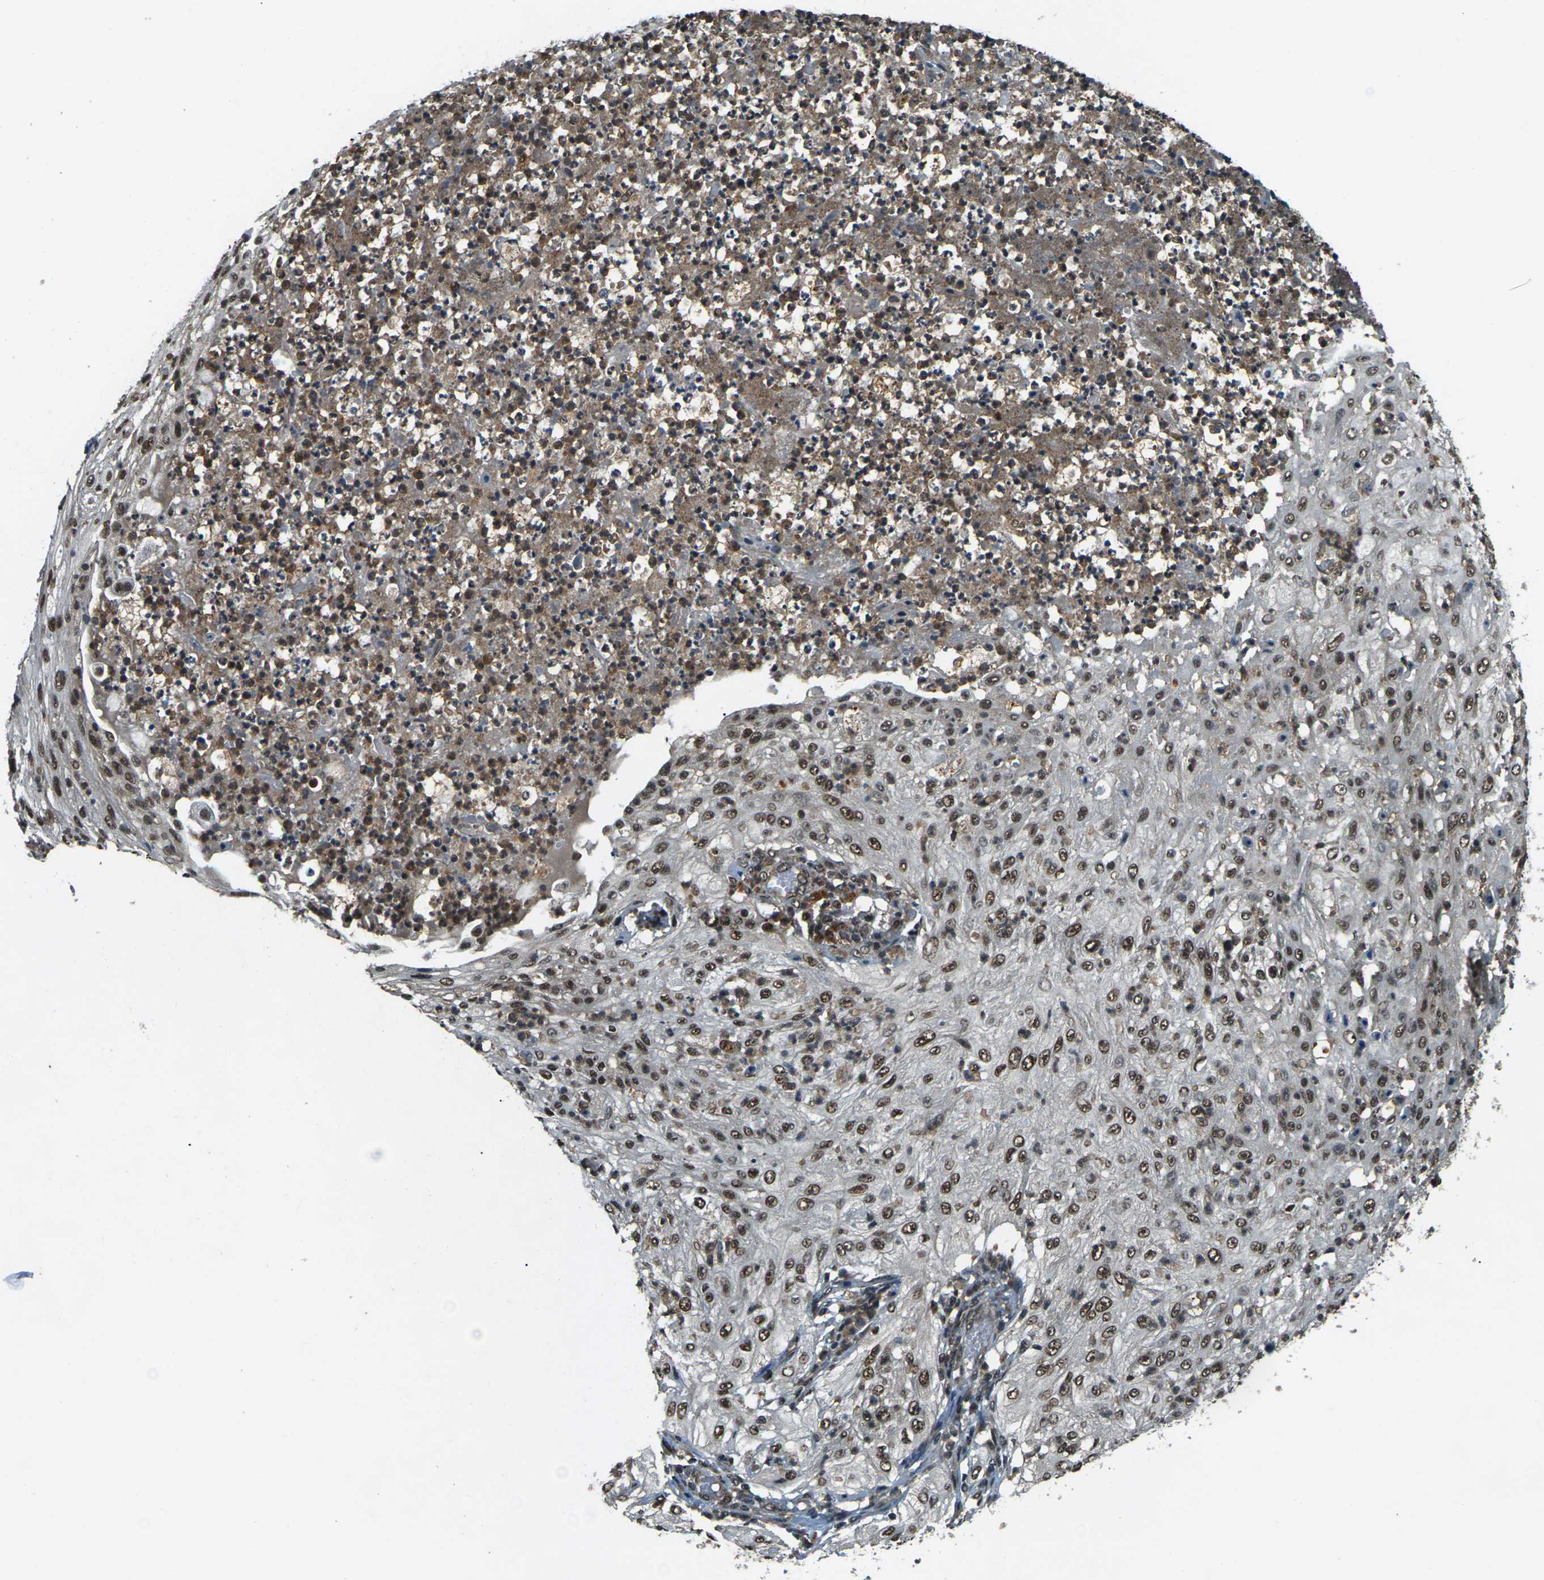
{"staining": {"intensity": "moderate", "quantity": ">75%", "location": "nuclear"}, "tissue": "lung cancer", "cell_type": "Tumor cells", "image_type": "cancer", "snomed": [{"axis": "morphology", "description": "Inflammation, NOS"}, {"axis": "morphology", "description": "Squamous cell carcinoma, NOS"}, {"axis": "topography", "description": "Lymph node"}, {"axis": "topography", "description": "Soft tissue"}, {"axis": "topography", "description": "Lung"}], "caption": "Immunohistochemistry image of neoplastic tissue: lung cancer (squamous cell carcinoma) stained using immunohistochemistry exhibits medium levels of moderate protein expression localized specifically in the nuclear of tumor cells, appearing as a nuclear brown color.", "gene": "NR4A2", "patient": {"sex": "male", "age": 66}}